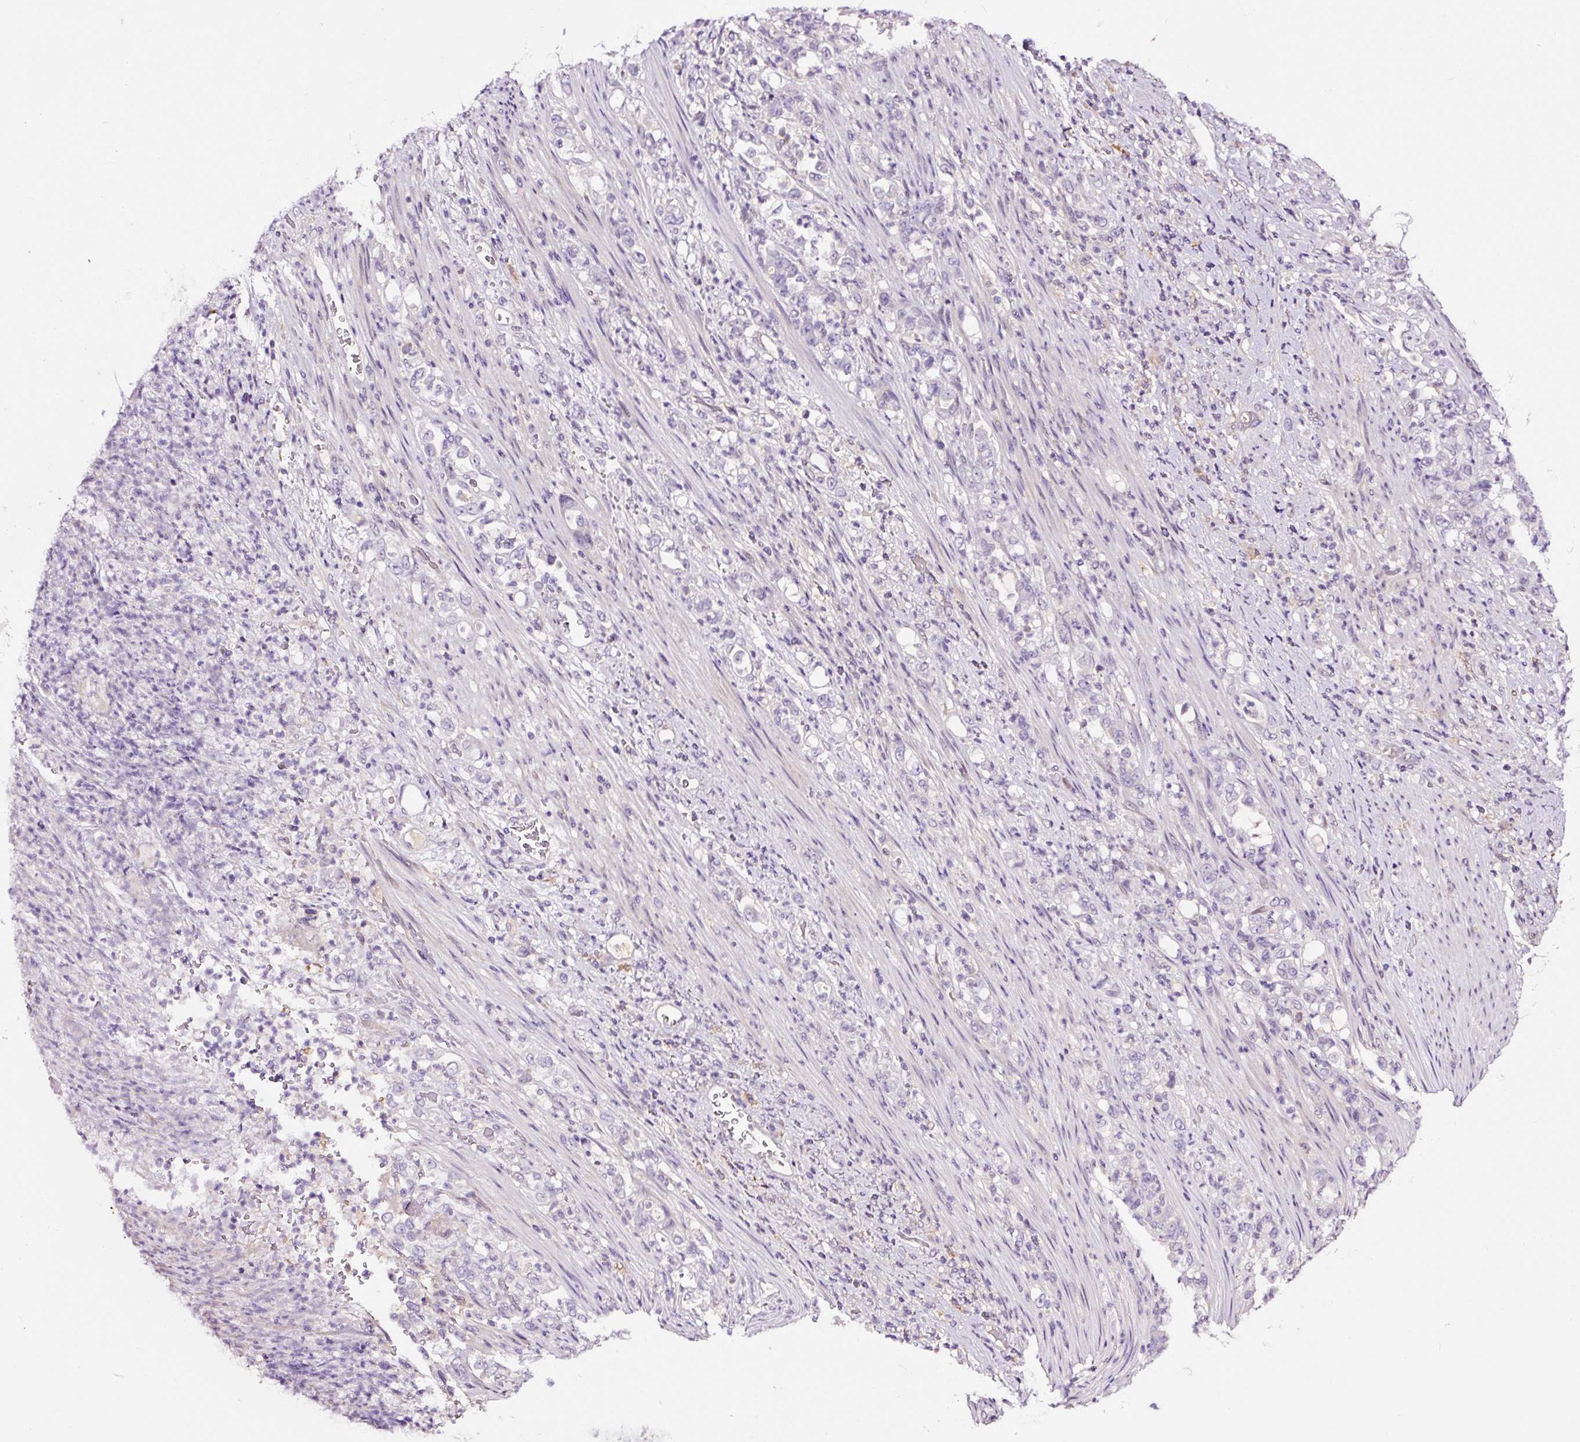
{"staining": {"intensity": "negative", "quantity": "none", "location": "none"}, "tissue": "stomach cancer", "cell_type": "Tumor cells", "image_type": "cancer", "snomed": [{"axis": "morphology", "description": "Normal tissue, NOS"}, {"axis": "morphology", "description": "Adenocarcinoma, NOS"}, {"axis": "topography", "description": "Stomach"}], "caption": "DAB immunohistochemical staining of stomach adenocarcinoma displays no significant positivity in tumor cells. The staining was performed using DAB to visualize the protein expression in brown, while the nuclei were stained in blue with hematoxylin (Magnification: 20x).", "gene": "LRRC24", "patient": {"sex": "female", "age": 79}}